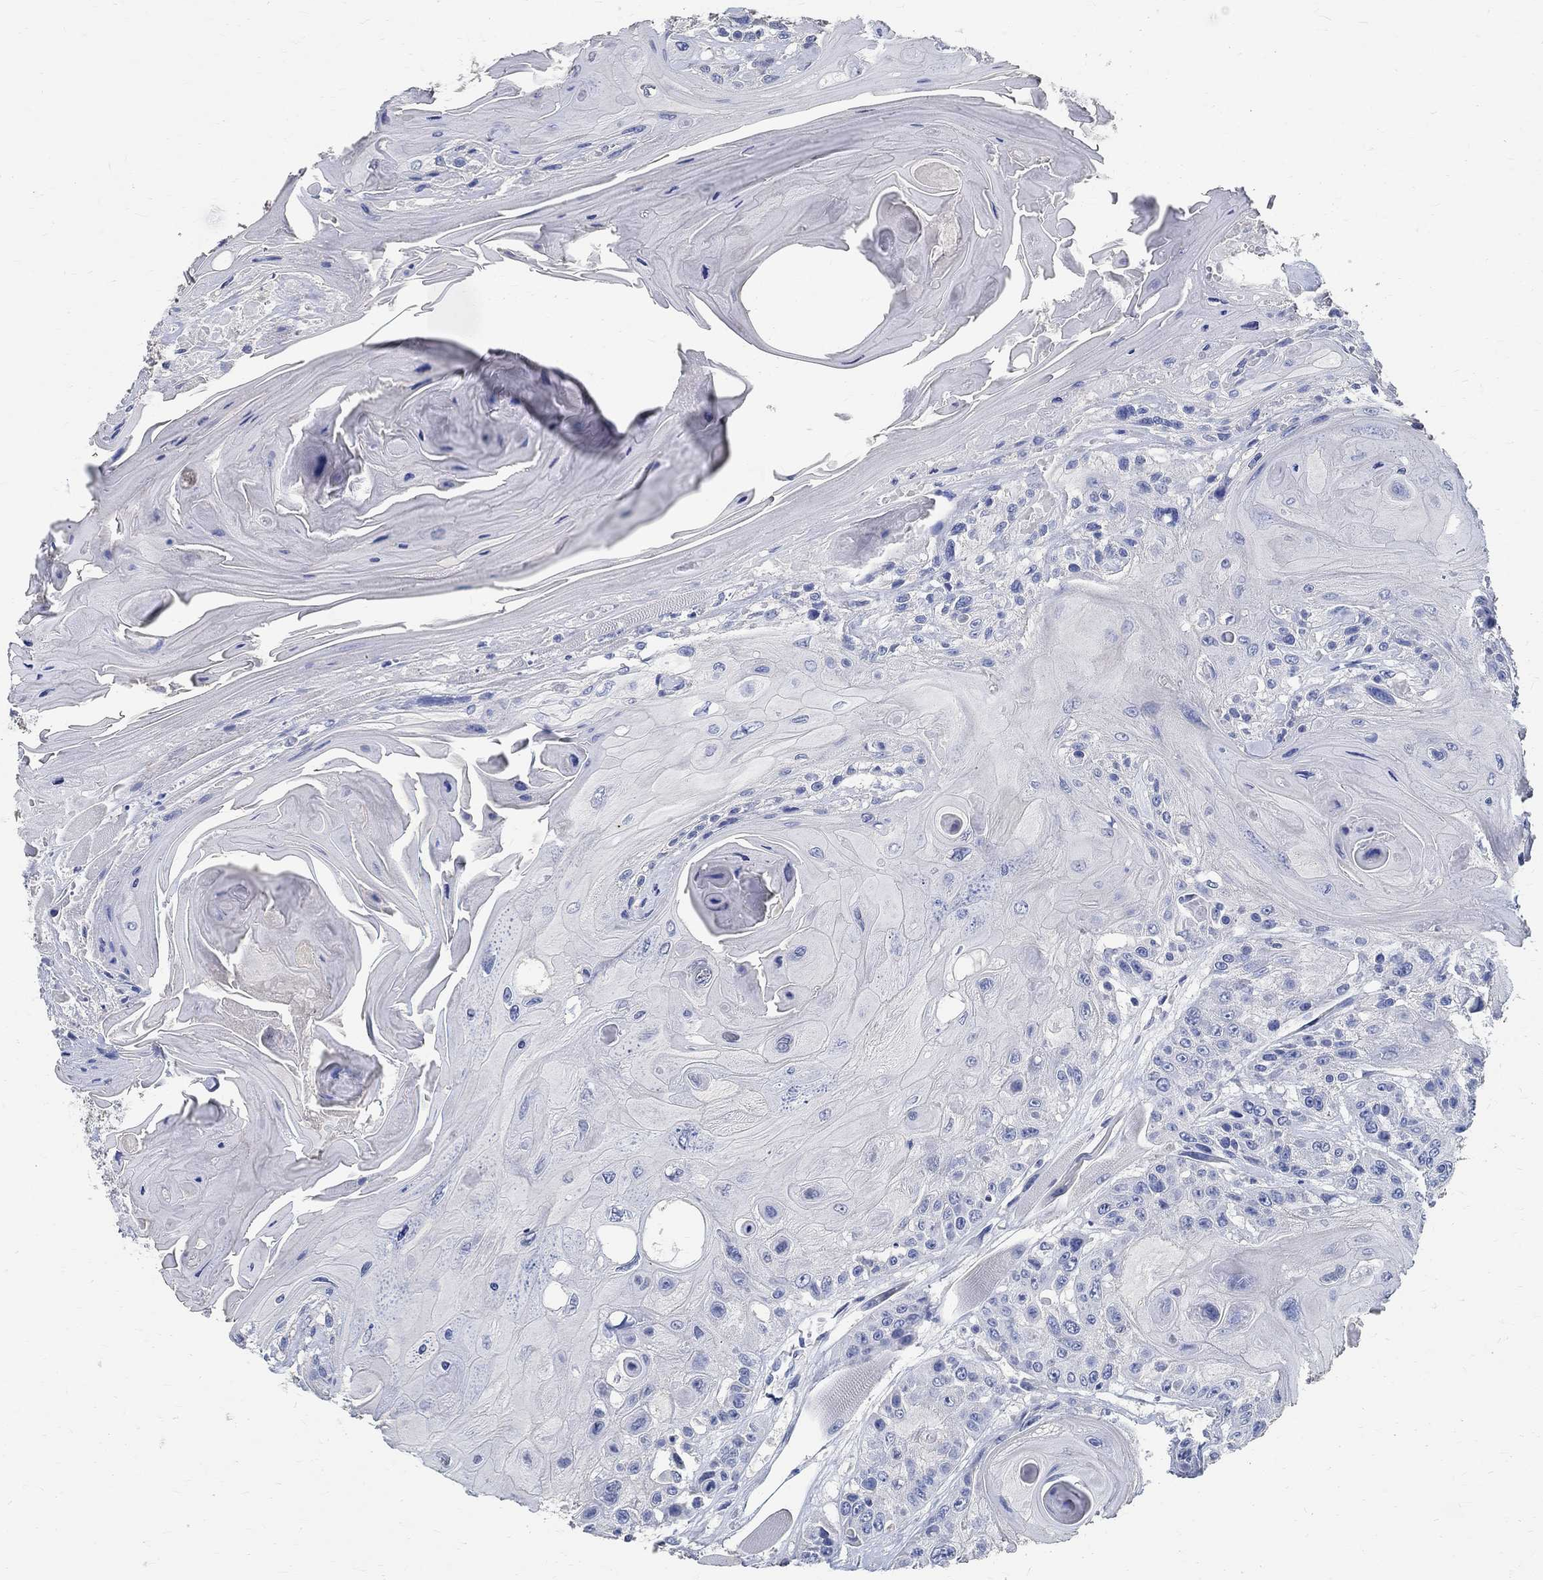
{"staining": {"intensity": "negative", "quantity": "none", "location": "none"}, "tissue": "head and neck cancer", "cell_type": "Tumor cells", "image_type": "cancer", "snomed": [{"axis": "morphology", "description": "Squamous cell carcinoma, NOS"}, {"axis": "topography", "description": "Head-Neck"}], "caption": "Tumor cells are negative for protein expression in human head and neck cancer (squamous cell carcinoma).", "gene": "PRX", "patient": {"sex": "female", "age": 59}}